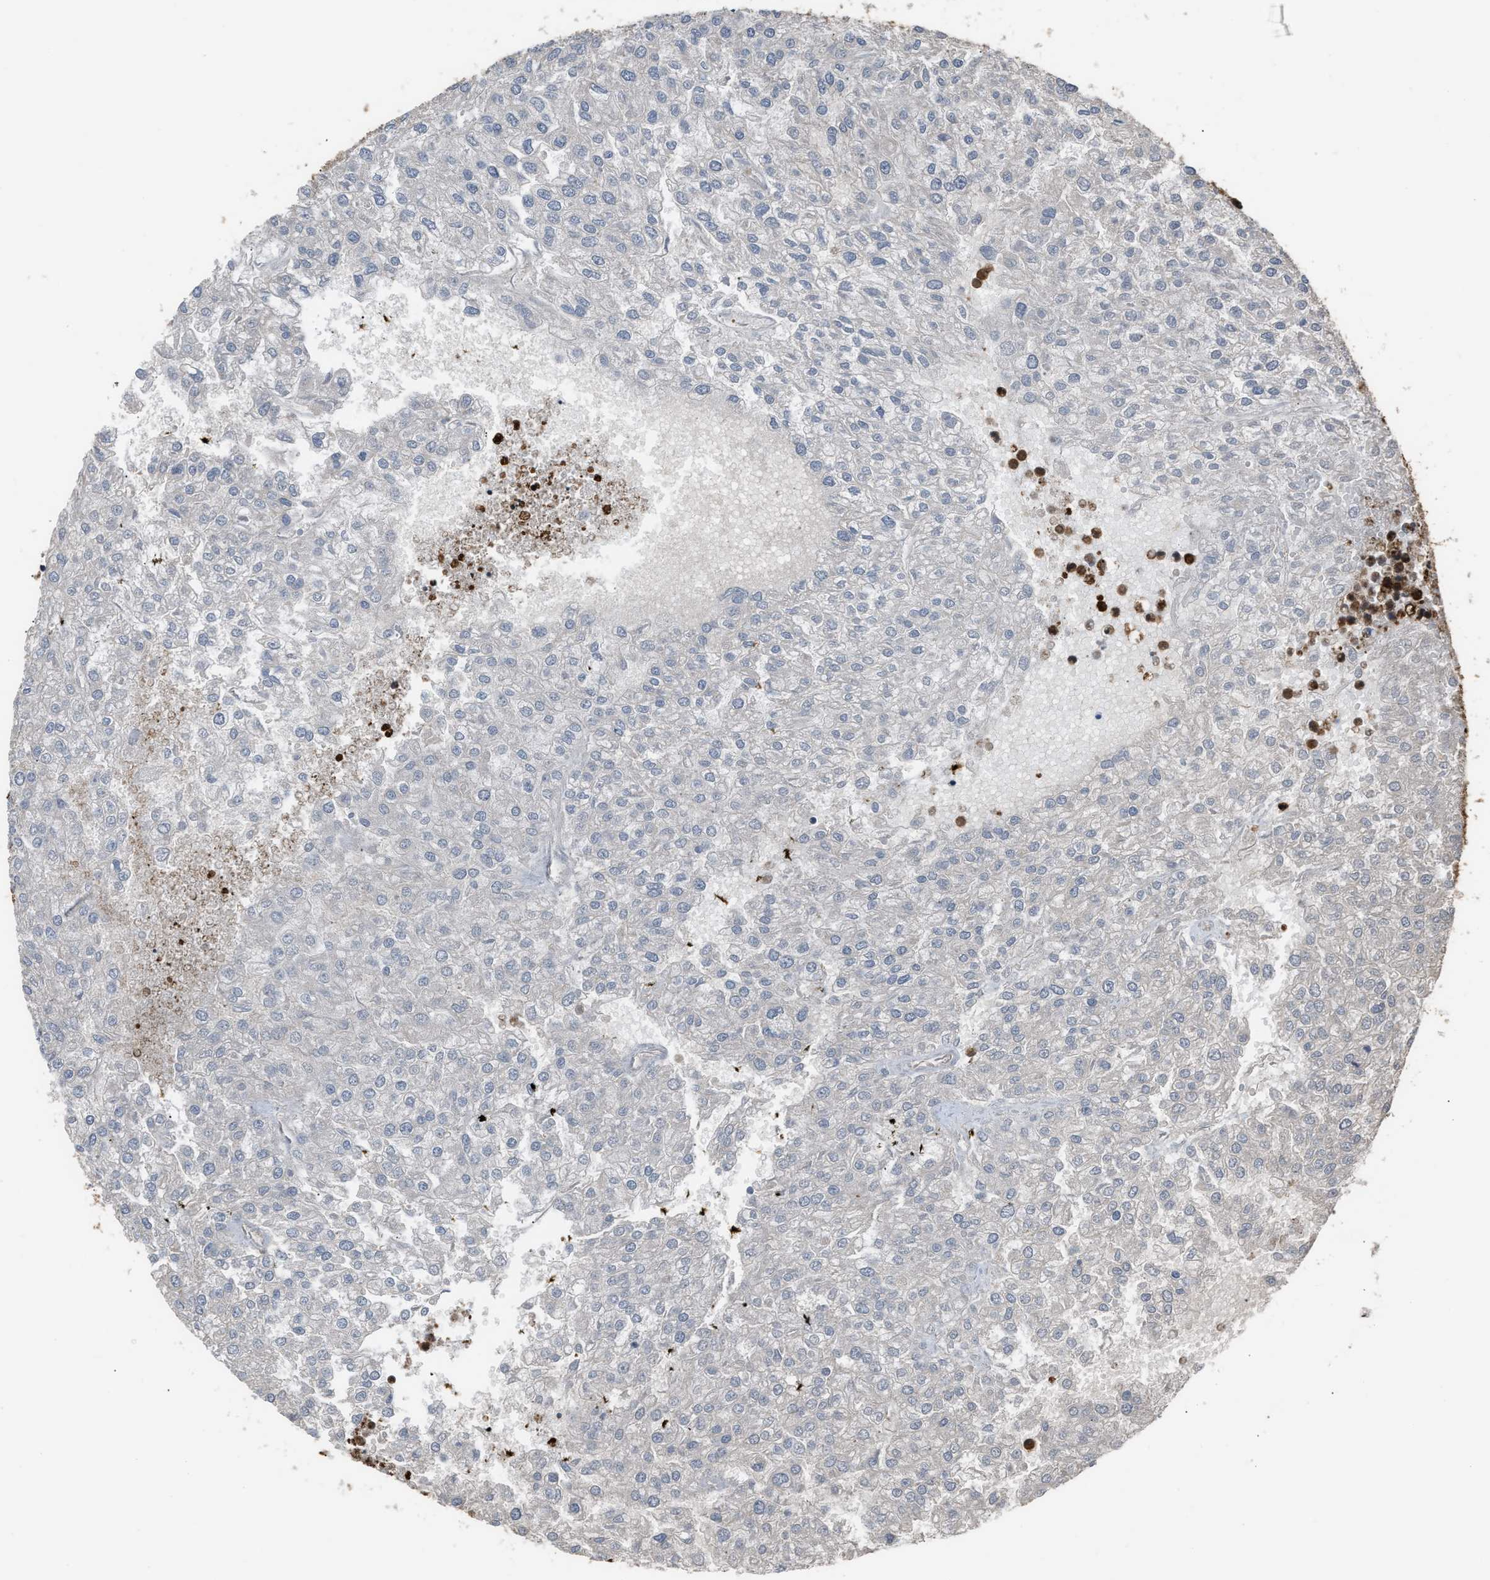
{"staining": {"intensity": "negative", "quantity": "none", "location": "none"}, "tissue": "renal cancer", "cell_type": "Tumor cells", "image_type": "cancer", "snomed": [{"axis": "morphology", "description": "Adenocarcinoma, NOS"}, {"axis": "topography", "description": "Kidney"}], "caption": "DAB (3,3'-diaminobenzidine) immunohistochemical staining of renal cancer (adenocarcinoma) exhibits no significant staining in tumor cells.", "gene": "S100P", "patient": {"sex": "female", "age": 54}}